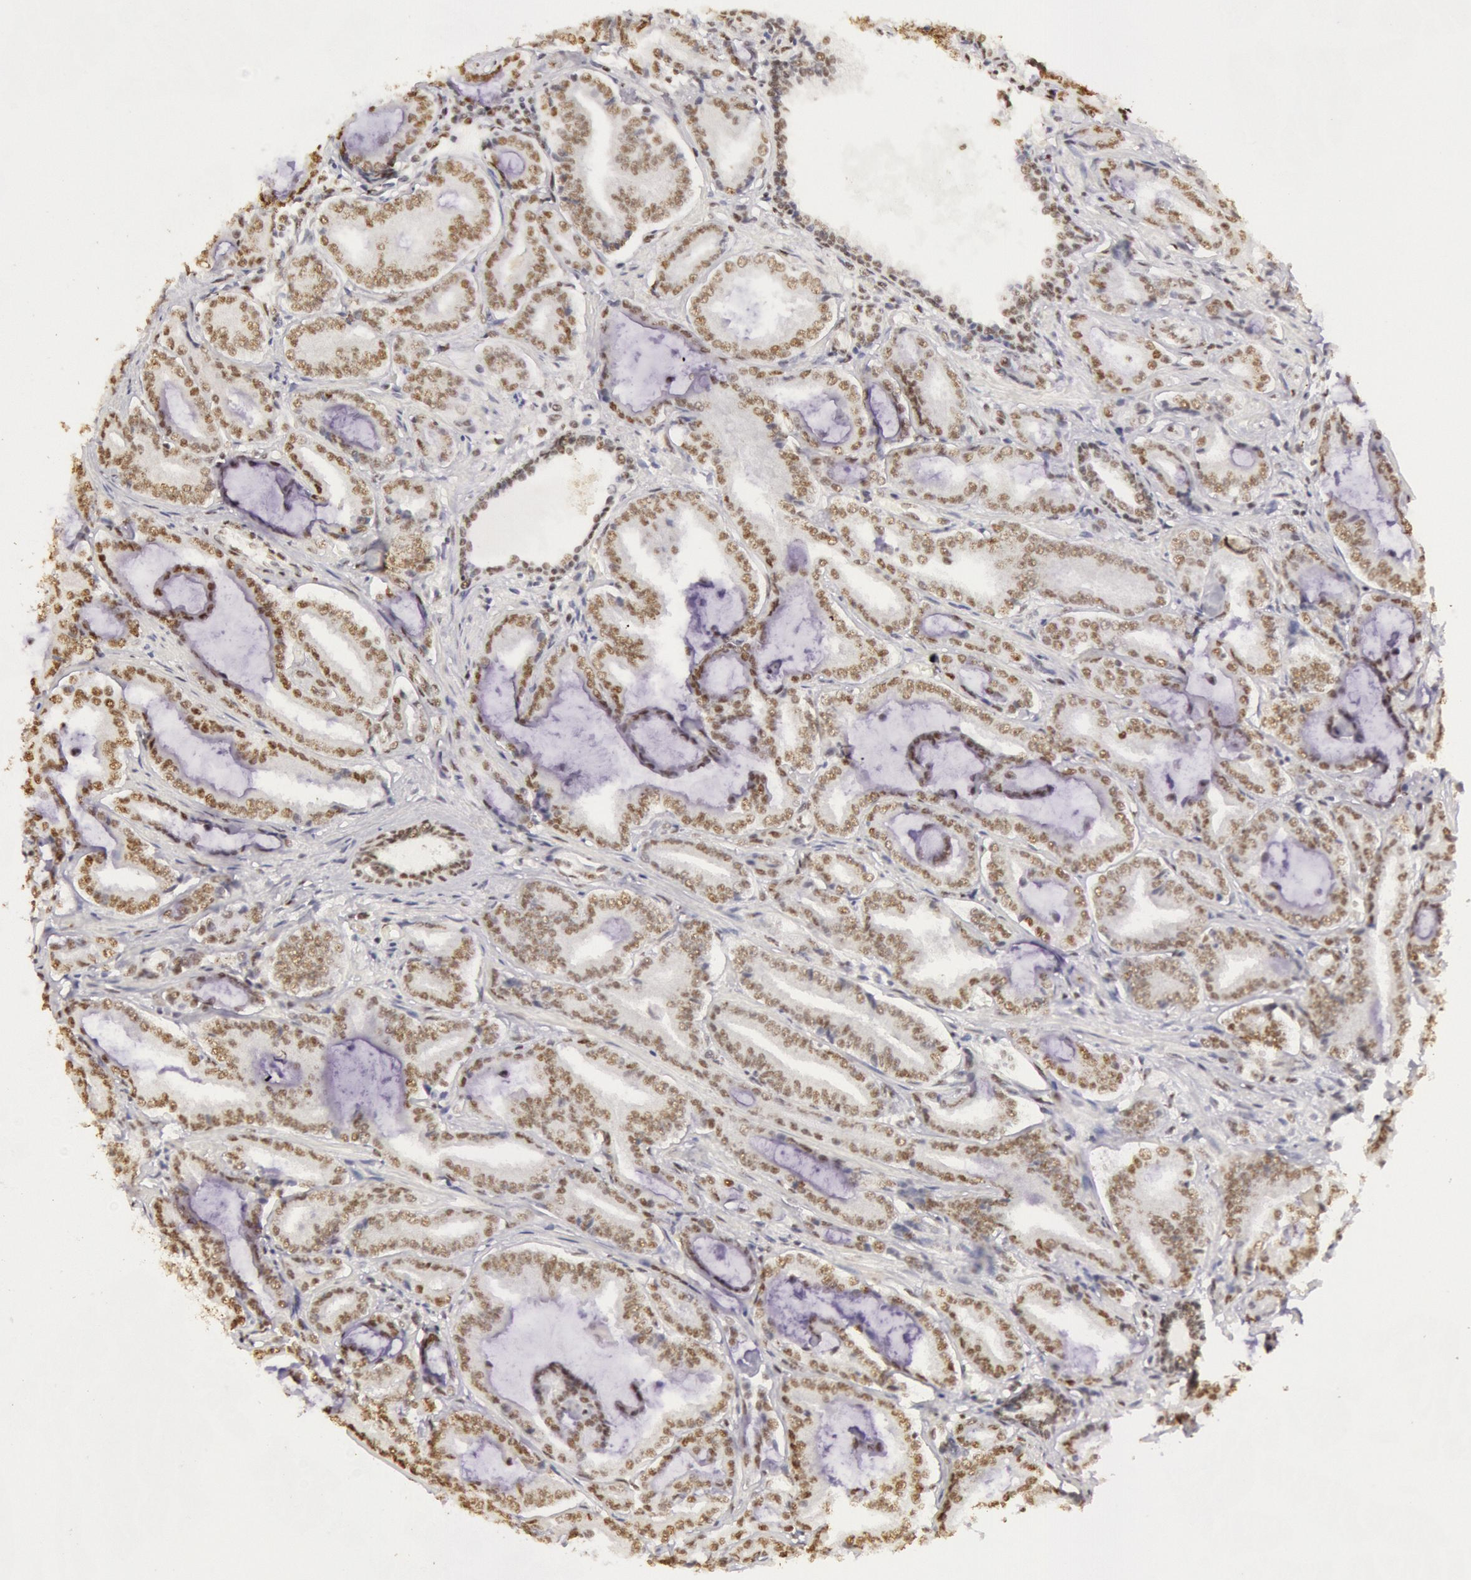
{"staining": {"intensity": "weak", "quantity": ">75%", "location": "nuclear"}, "tissue": "prostate cancer", "cell_type": "Tumor cells", "image_type": "cancer", "snomed": [{"axis": "morphology", "description": "Adenocarcinoma, Low grade"}, {"axis": "topography", "description": "Prostate"}], "caption": "Immunohistochemistry (IHC) histopathology image of neoplastic tissue: human prostate adenocarcinoma (low-grade) stained using immunohistochemistry displays low levels of weak protein expression localized specifically in the nuclear of tumor cells, appearing as a nuclear brown color.", "gene": "HNRNPH2", "patient": {"sex": "male", "age": 65}}